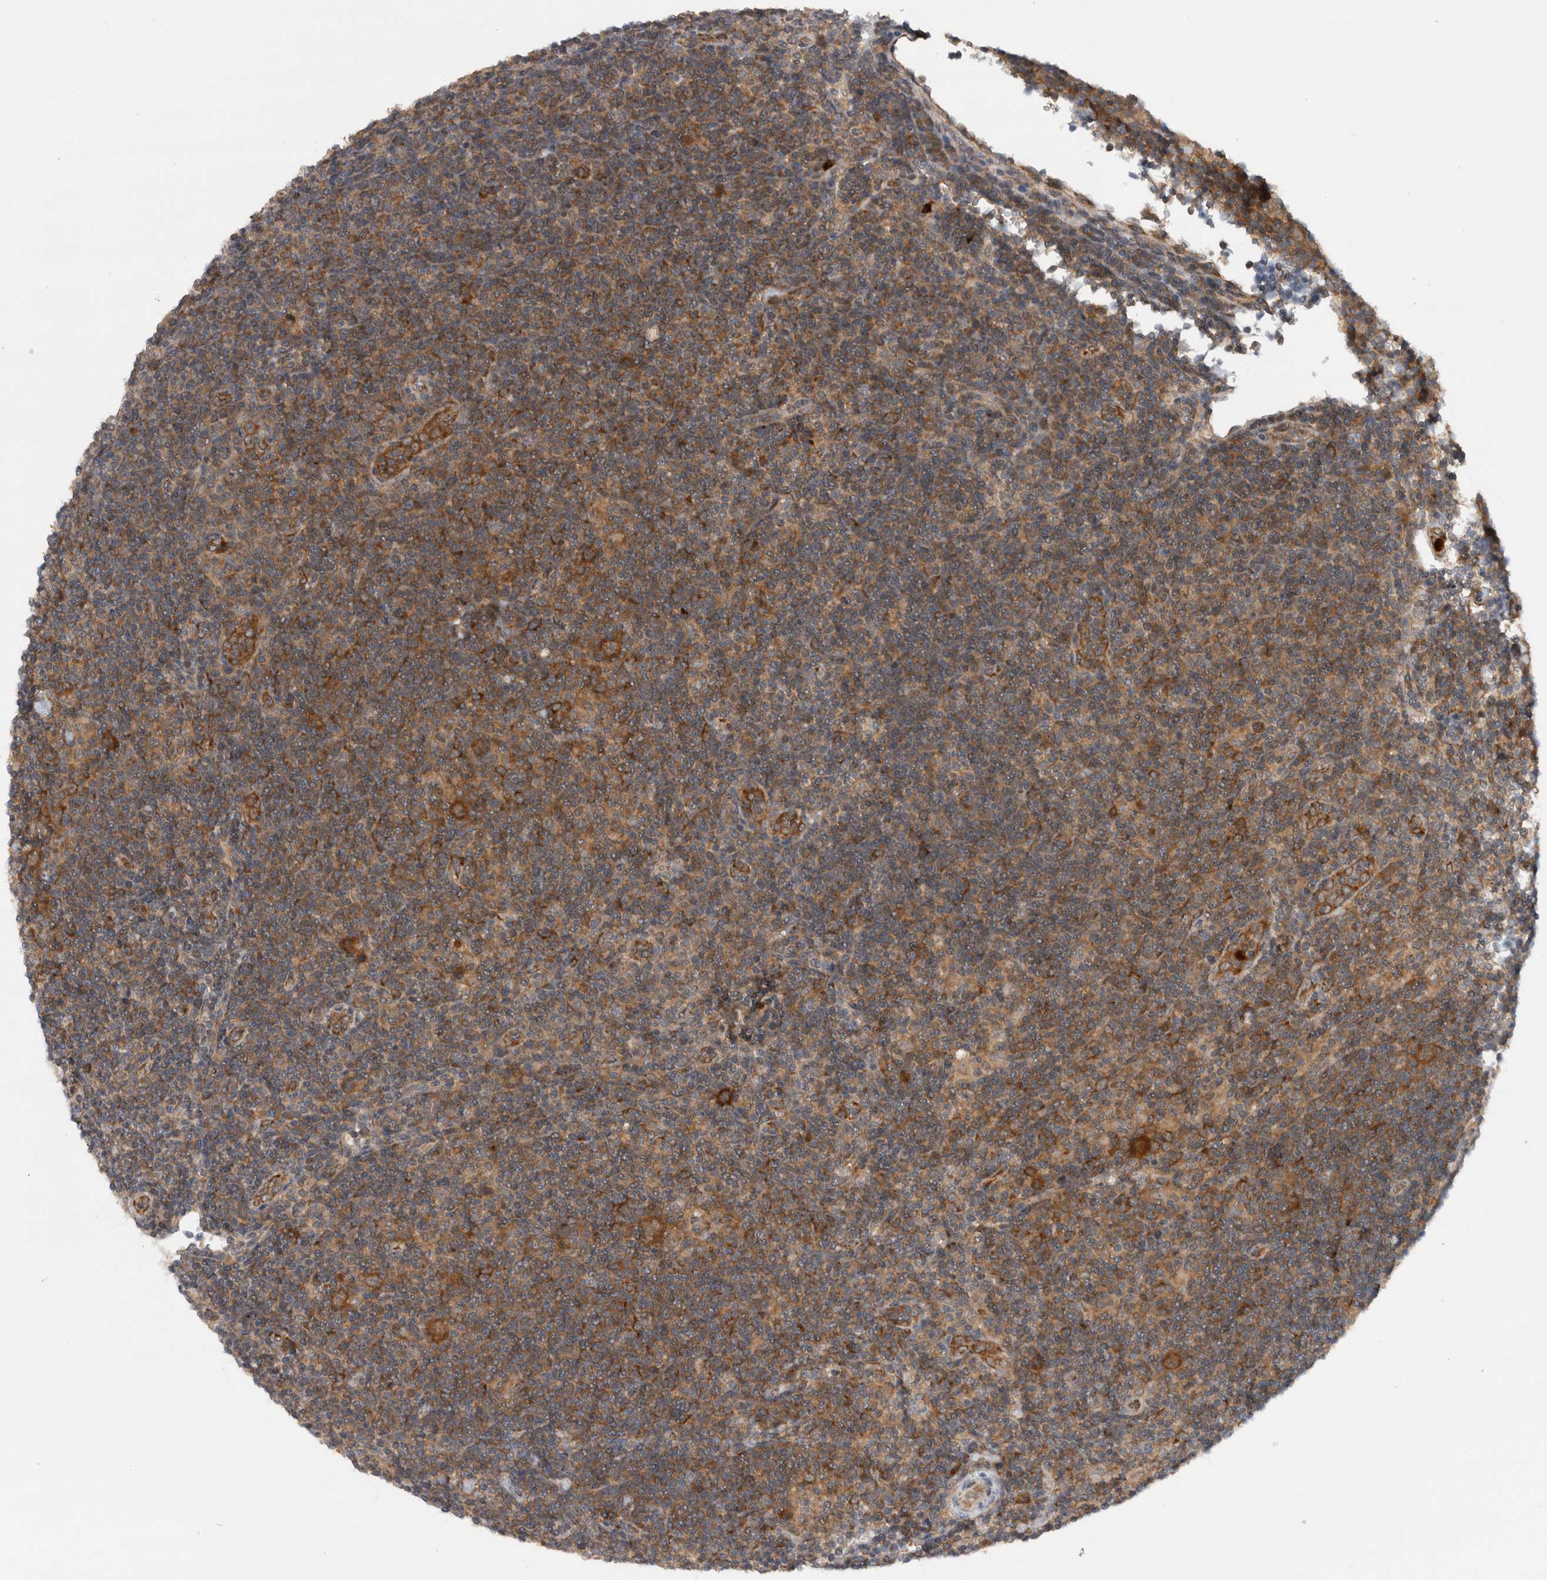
{"staining": {"intensity": "moderate", "quantity": ">75%", "location": "cytoplasmic/membranous"}, "tissue": "lymphoma", "cell_type": "Tumor cells", "image_type": "cancer", "snomed": [{"axis": "morphology", "description": "Hodgkin's disease, NOS"}, {"axis": "topography", "description": "Lymph node"}], "caption": "A photomicrograph of human lymphoma stained for a protein shows moderate cytoplasmic/membranous brown staining in tumor cells.", "gene": "PDCD2", "patient": {"sex": "female", "age": 57}}